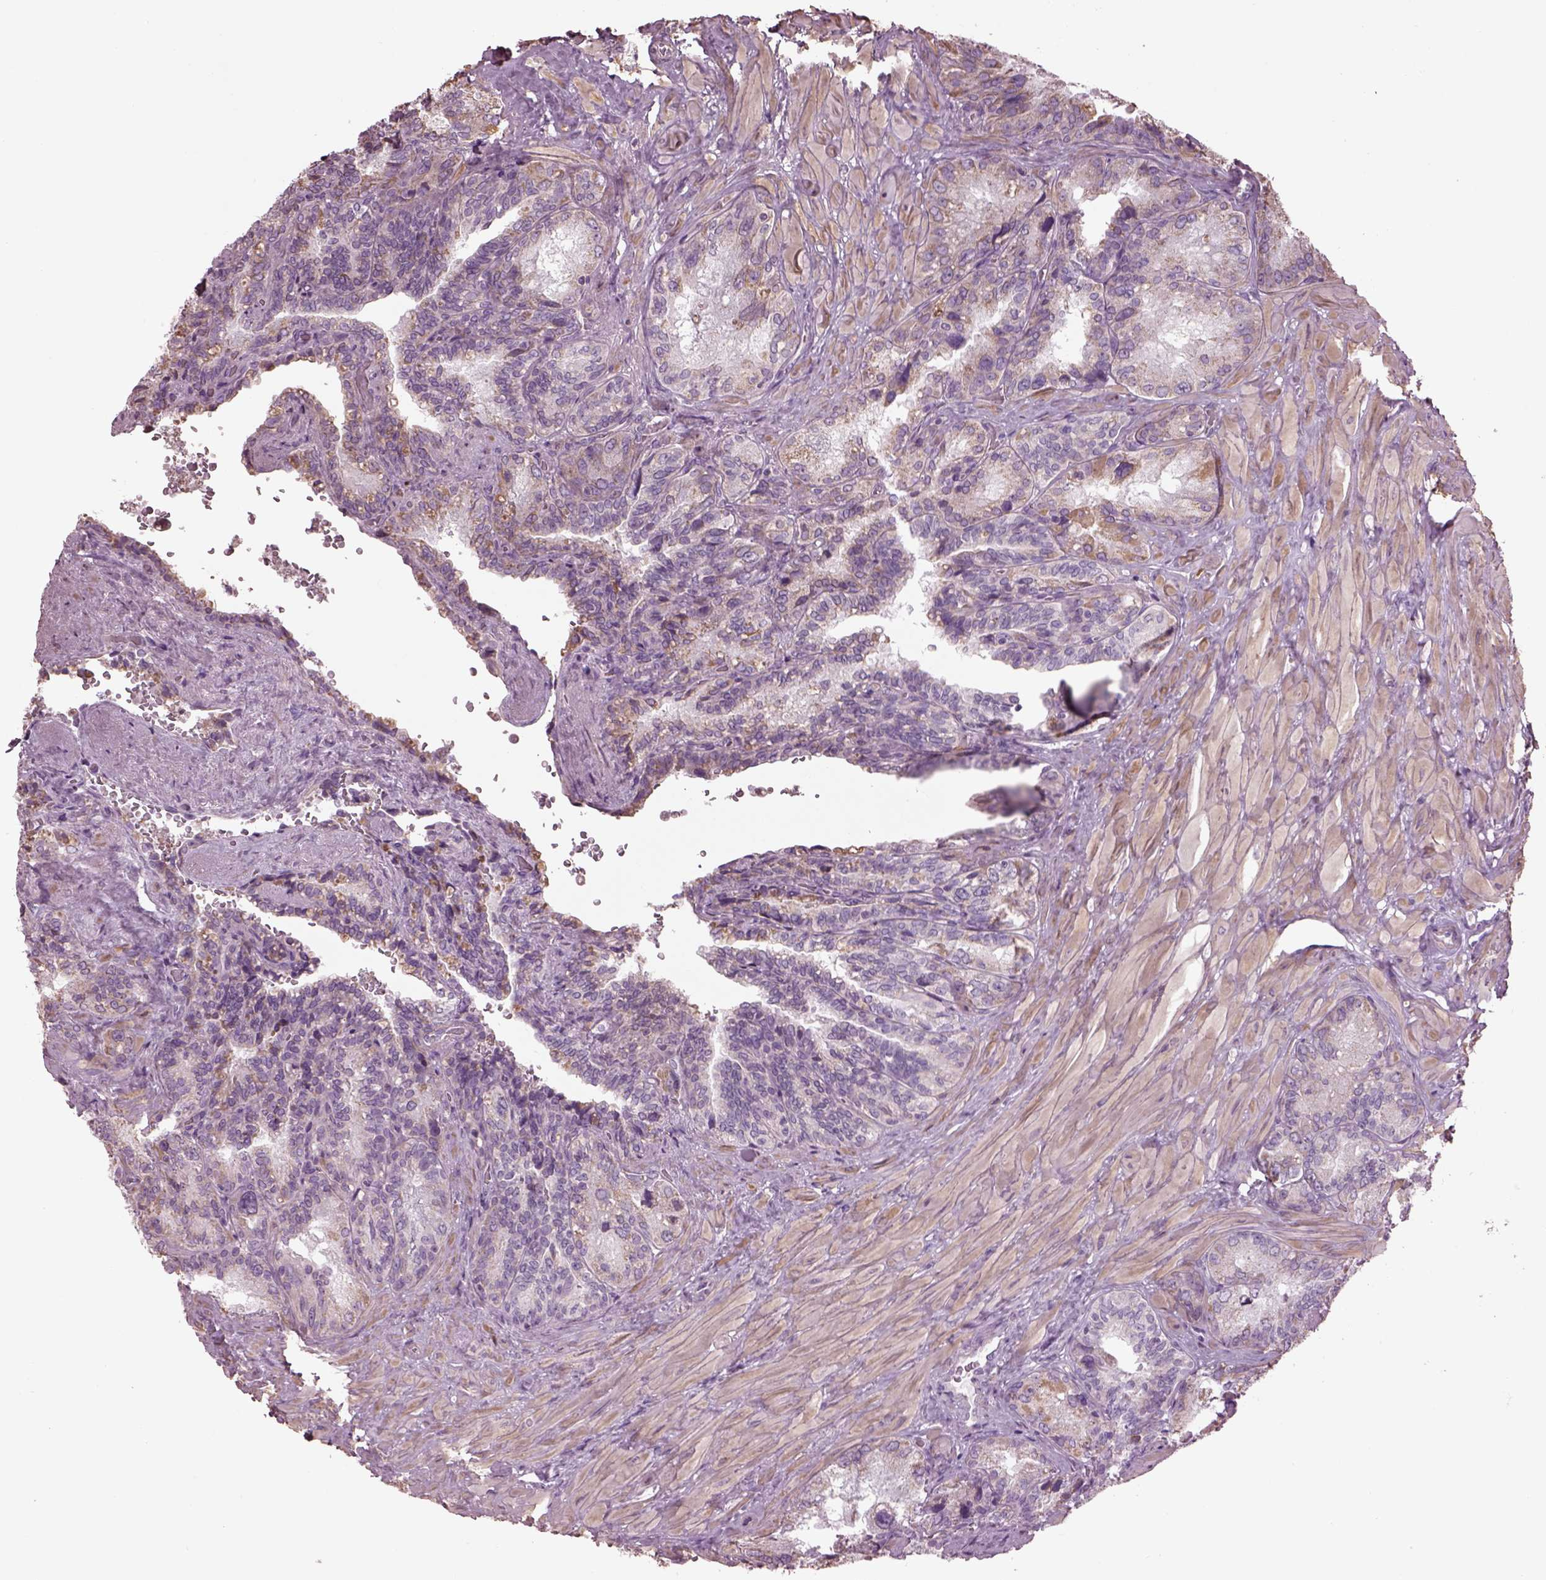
{"staining": {"intensity": "negative", "quantity": "none", "location": "none"}, "tissue": "seminal vesicle", "cell_type": "Glandular cells", "image_type": "normal", "snomed": [{"axis": "morphology", "description": "Normal tissue, NOS"}, {"axis": "topography", "description": "Seminal veicle"}], "caption": "Immunohistochemistry (IHC) micrograph of unremarkable human seminal vesicle stained for a protein (brown), which displays no expression in glandular cells.", "gene": "SPATA7", "patient": {"sex": "male", "age": 69}}